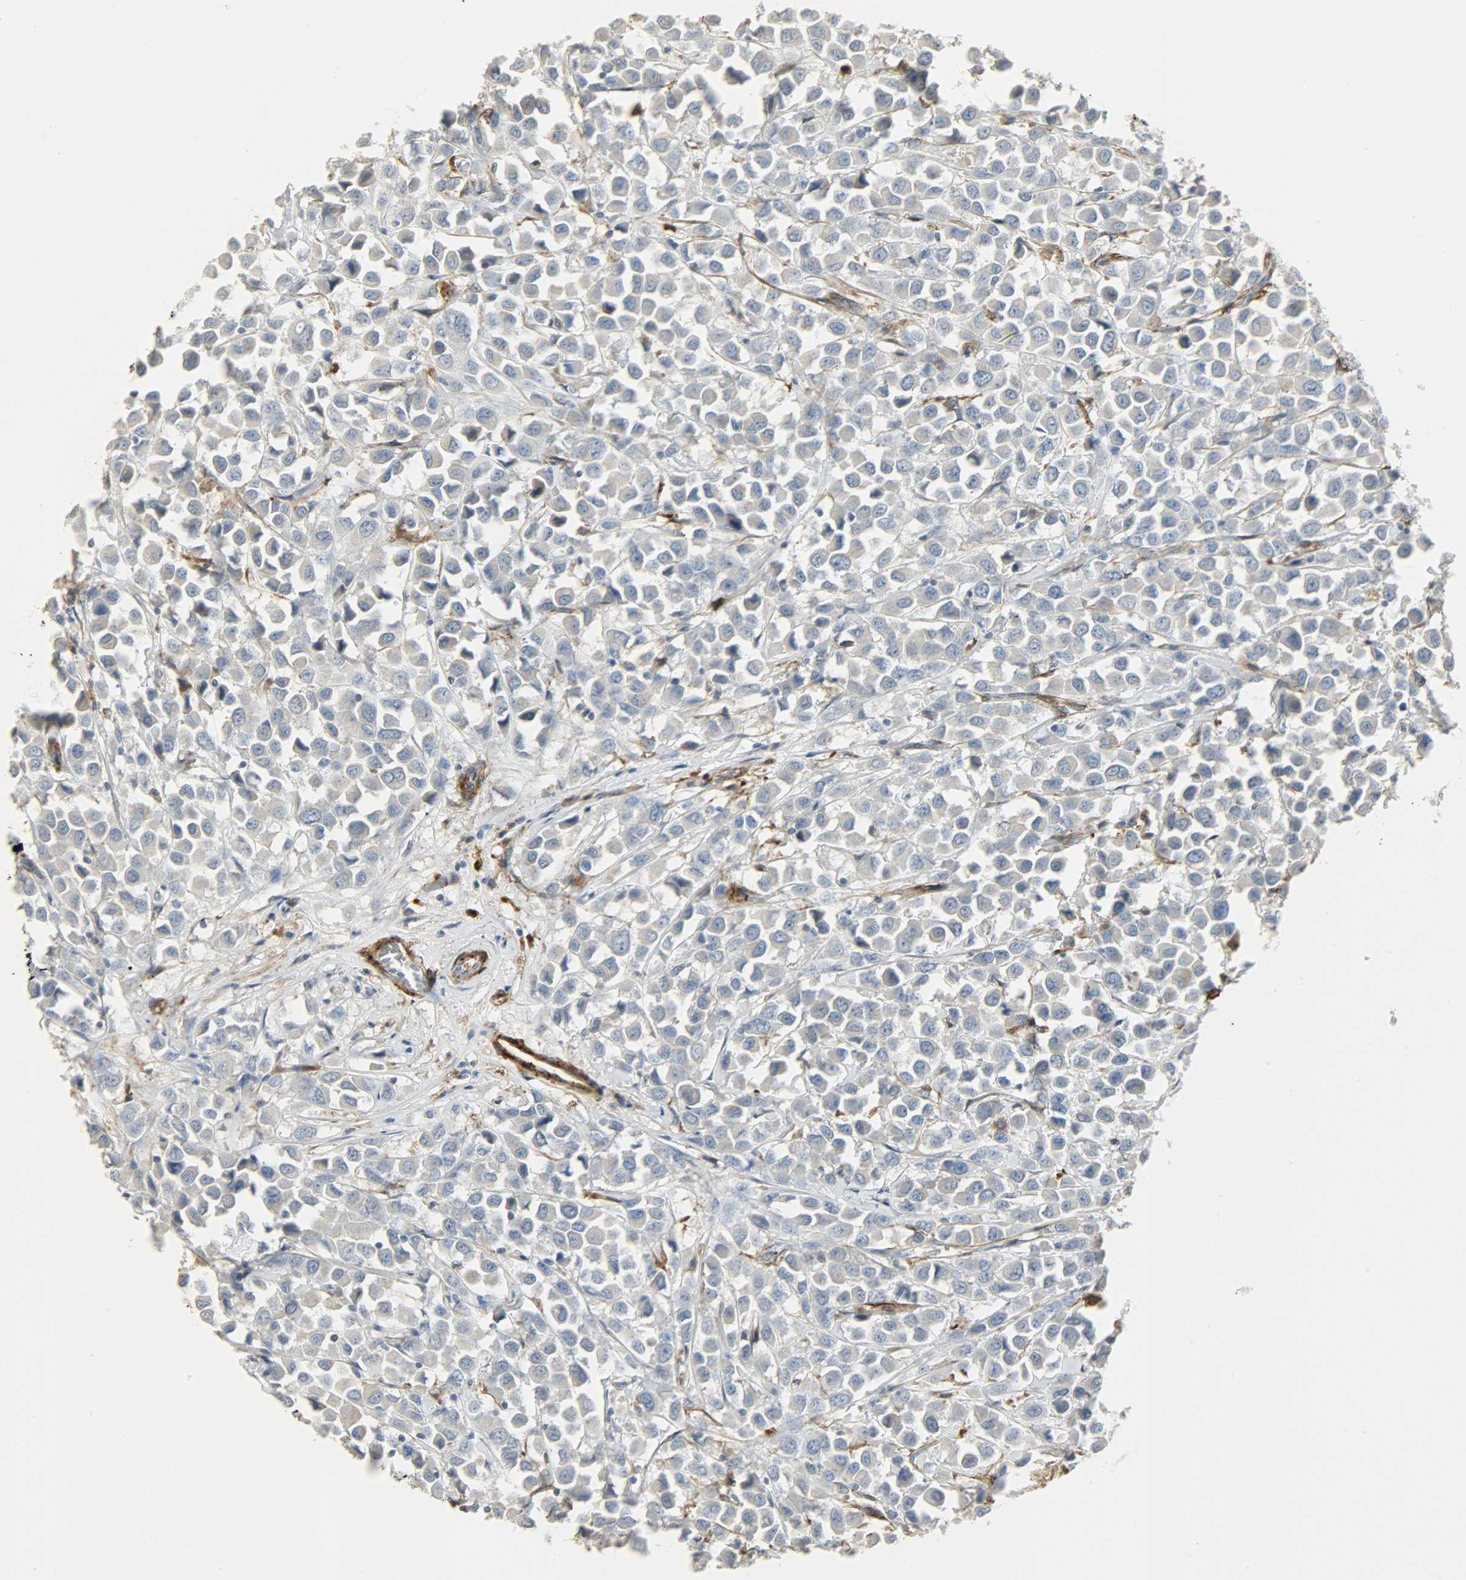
{"staining": {"intensity": "negative", "quantity": "none", "location": "none"}, "tissue": "breast cancer", "cell_type": "Tumor cells", "image_type": "cancer", "snomed": [{"axis": "morphology", "description": "Duct carcinoma"}, {"axis": "topography", "description": "Breast"}], "caption": "High magnification brightfield microscopy of breast cancer (invasive ductal carcinoma) stained with DAB (3,3'-diaminobenzidine) (brown) and counterstained with hematoxylin (blue): tumor cells show no significant staining.", "gene": "ENPEP", "patient": {"sex": "female", "age": 61}}